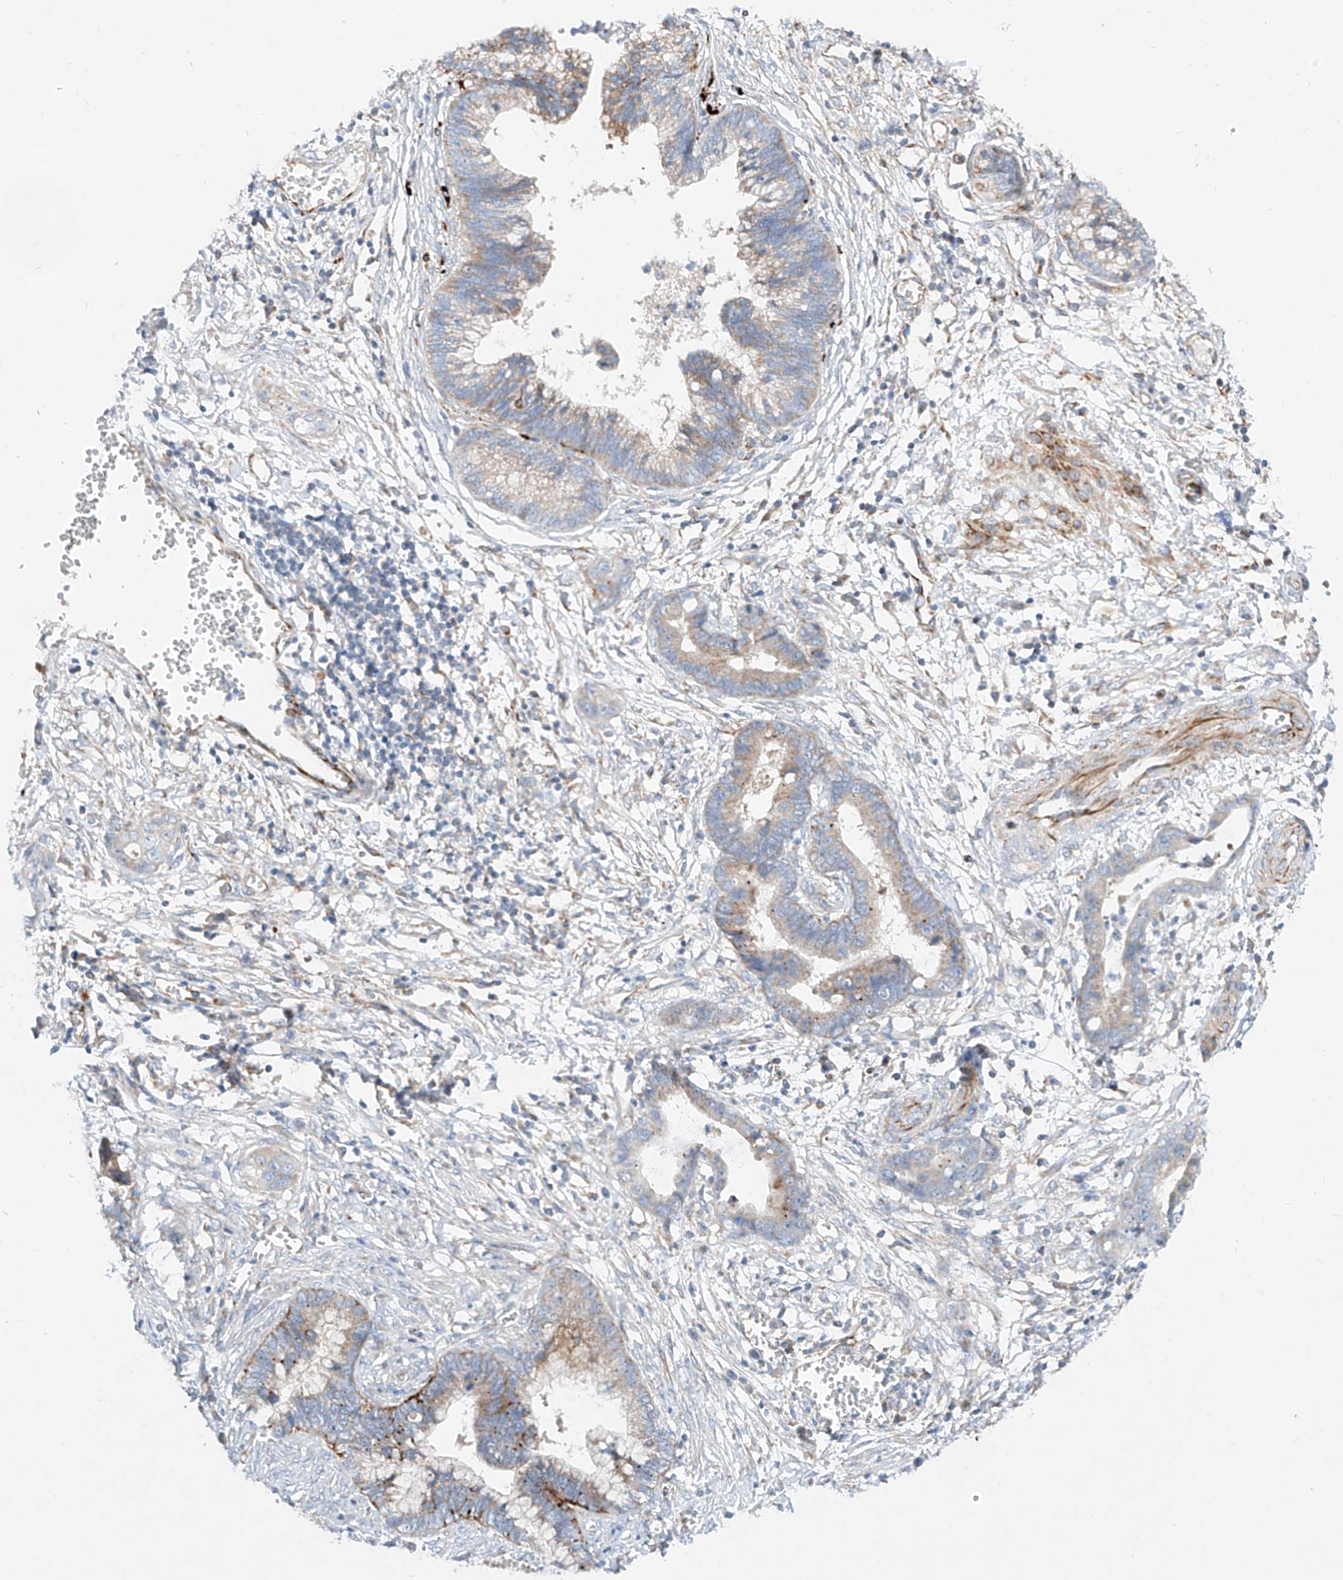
{"staining": {"intensity": "weak", "quantity": "25%-75%", "location": "cytoplasmic/membranous"}, "tissue": "cervical cancer", "cell_type": "Tumor cells", "image_type": "cancer", "snomed": [{"axis": "morphology", "description": "Adenocarcinoma, NOS"}, {"axis": "topography", "description": "Cervix"}], "caption": "Cervical cancer was stained to show a protein in brown. There is low levels of weak cytoplasmic/membranous staining in about 25%-75% of tumor cells.", "gene": "CST9", "patient": {"sex": "female", "age": 44}}